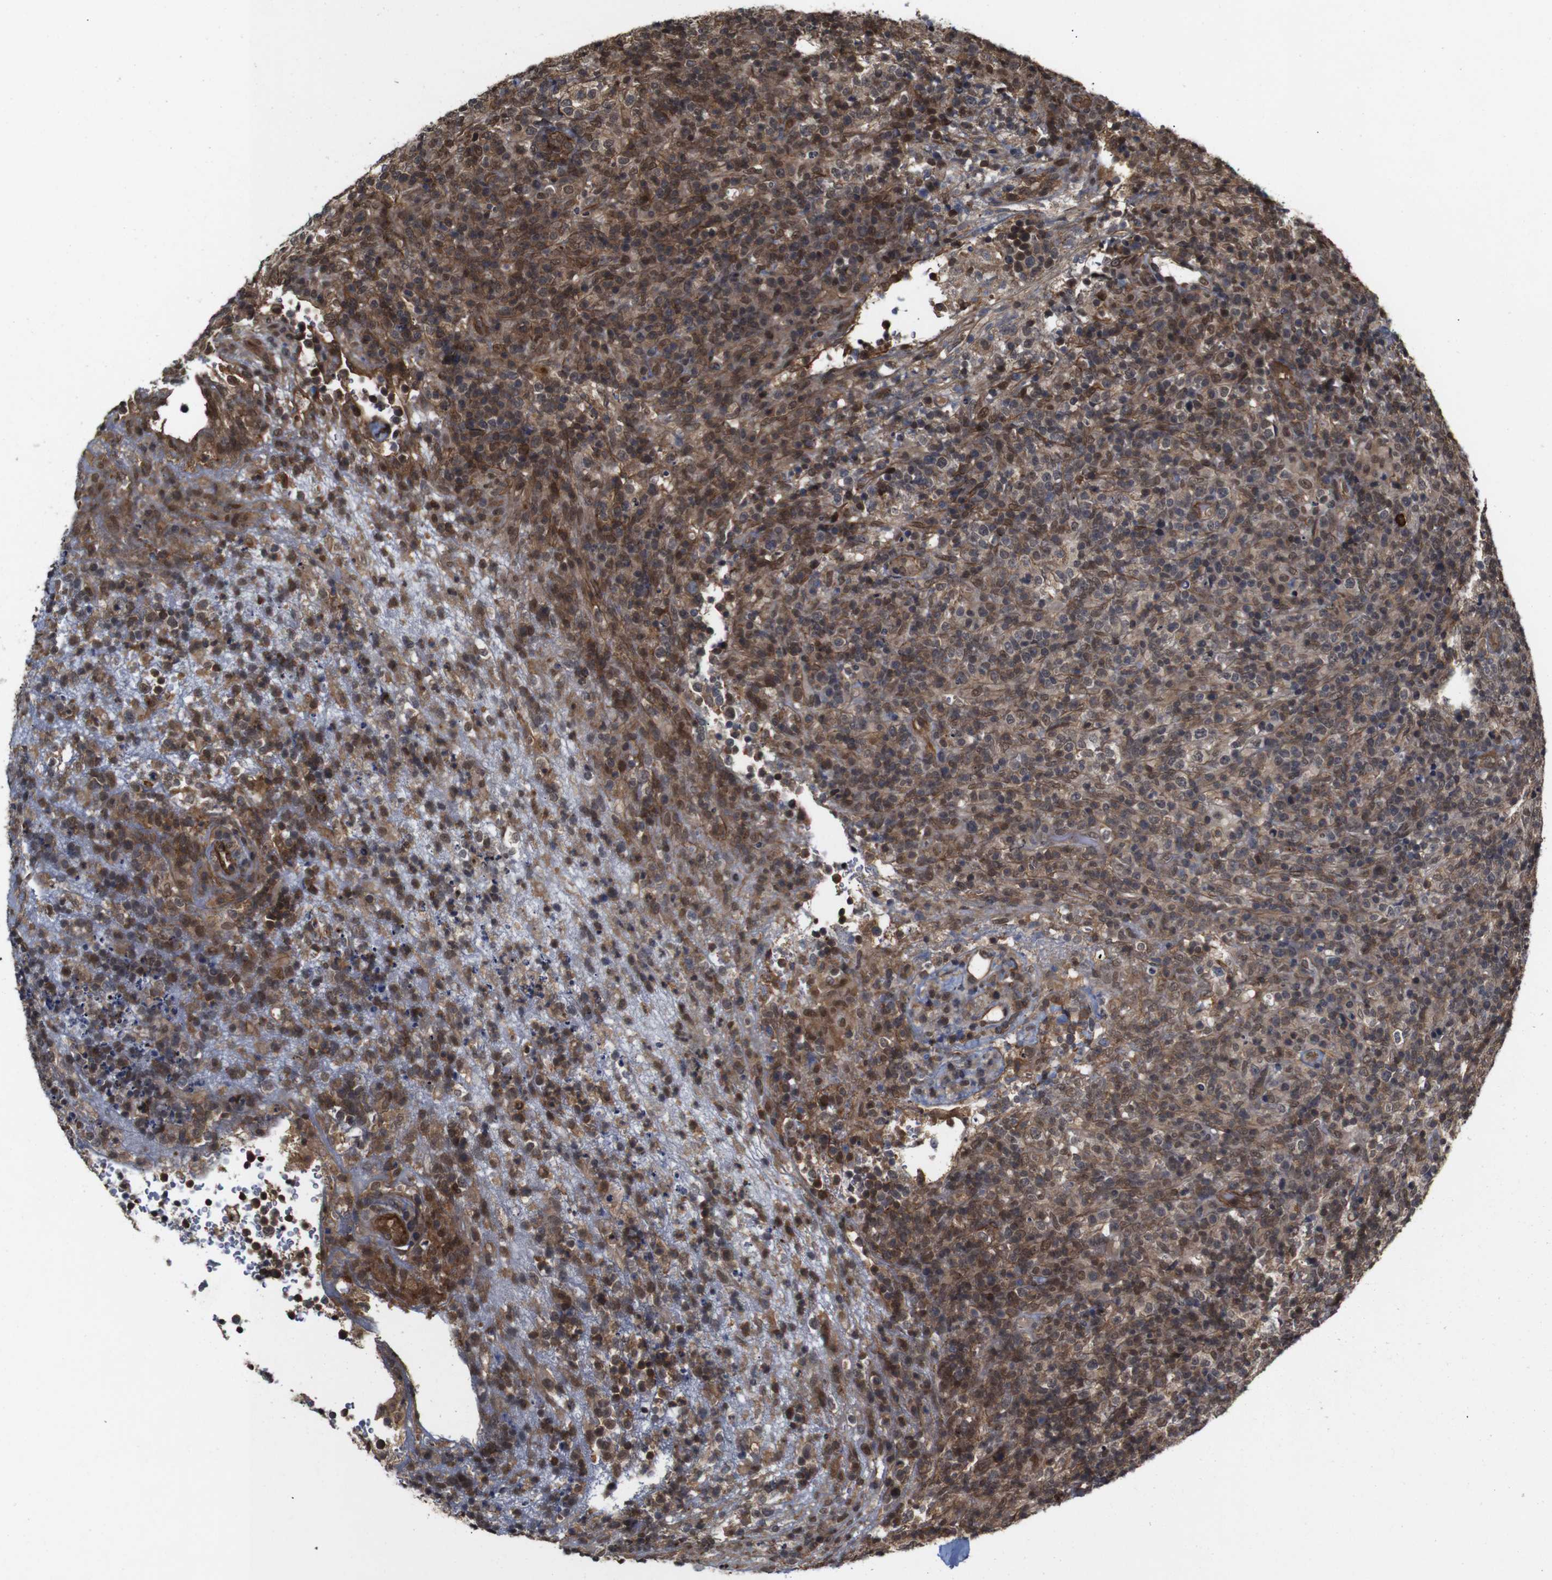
{"staining": {"intensity": "moderate", "quantity": ">75%", "location": "cytoplasmic/membranous"}, "tissue": "lymphoma", "cell_type": "Tumor cells", "image_type": "cancer", "snomed": [{"axis": "morphology", "description": "Malignant lymphoma, non-Hodgkin's type, High grade"}, {"axis": "topography", "description": "Lymph node"}], "caption": "High-grade malignant lymphoma, non-Hodgkin's type stained with a protein marker displays moderate staining in tumor cells.", "gene": "NANOS1", "patient": {"sex": "female", "age": 76}}